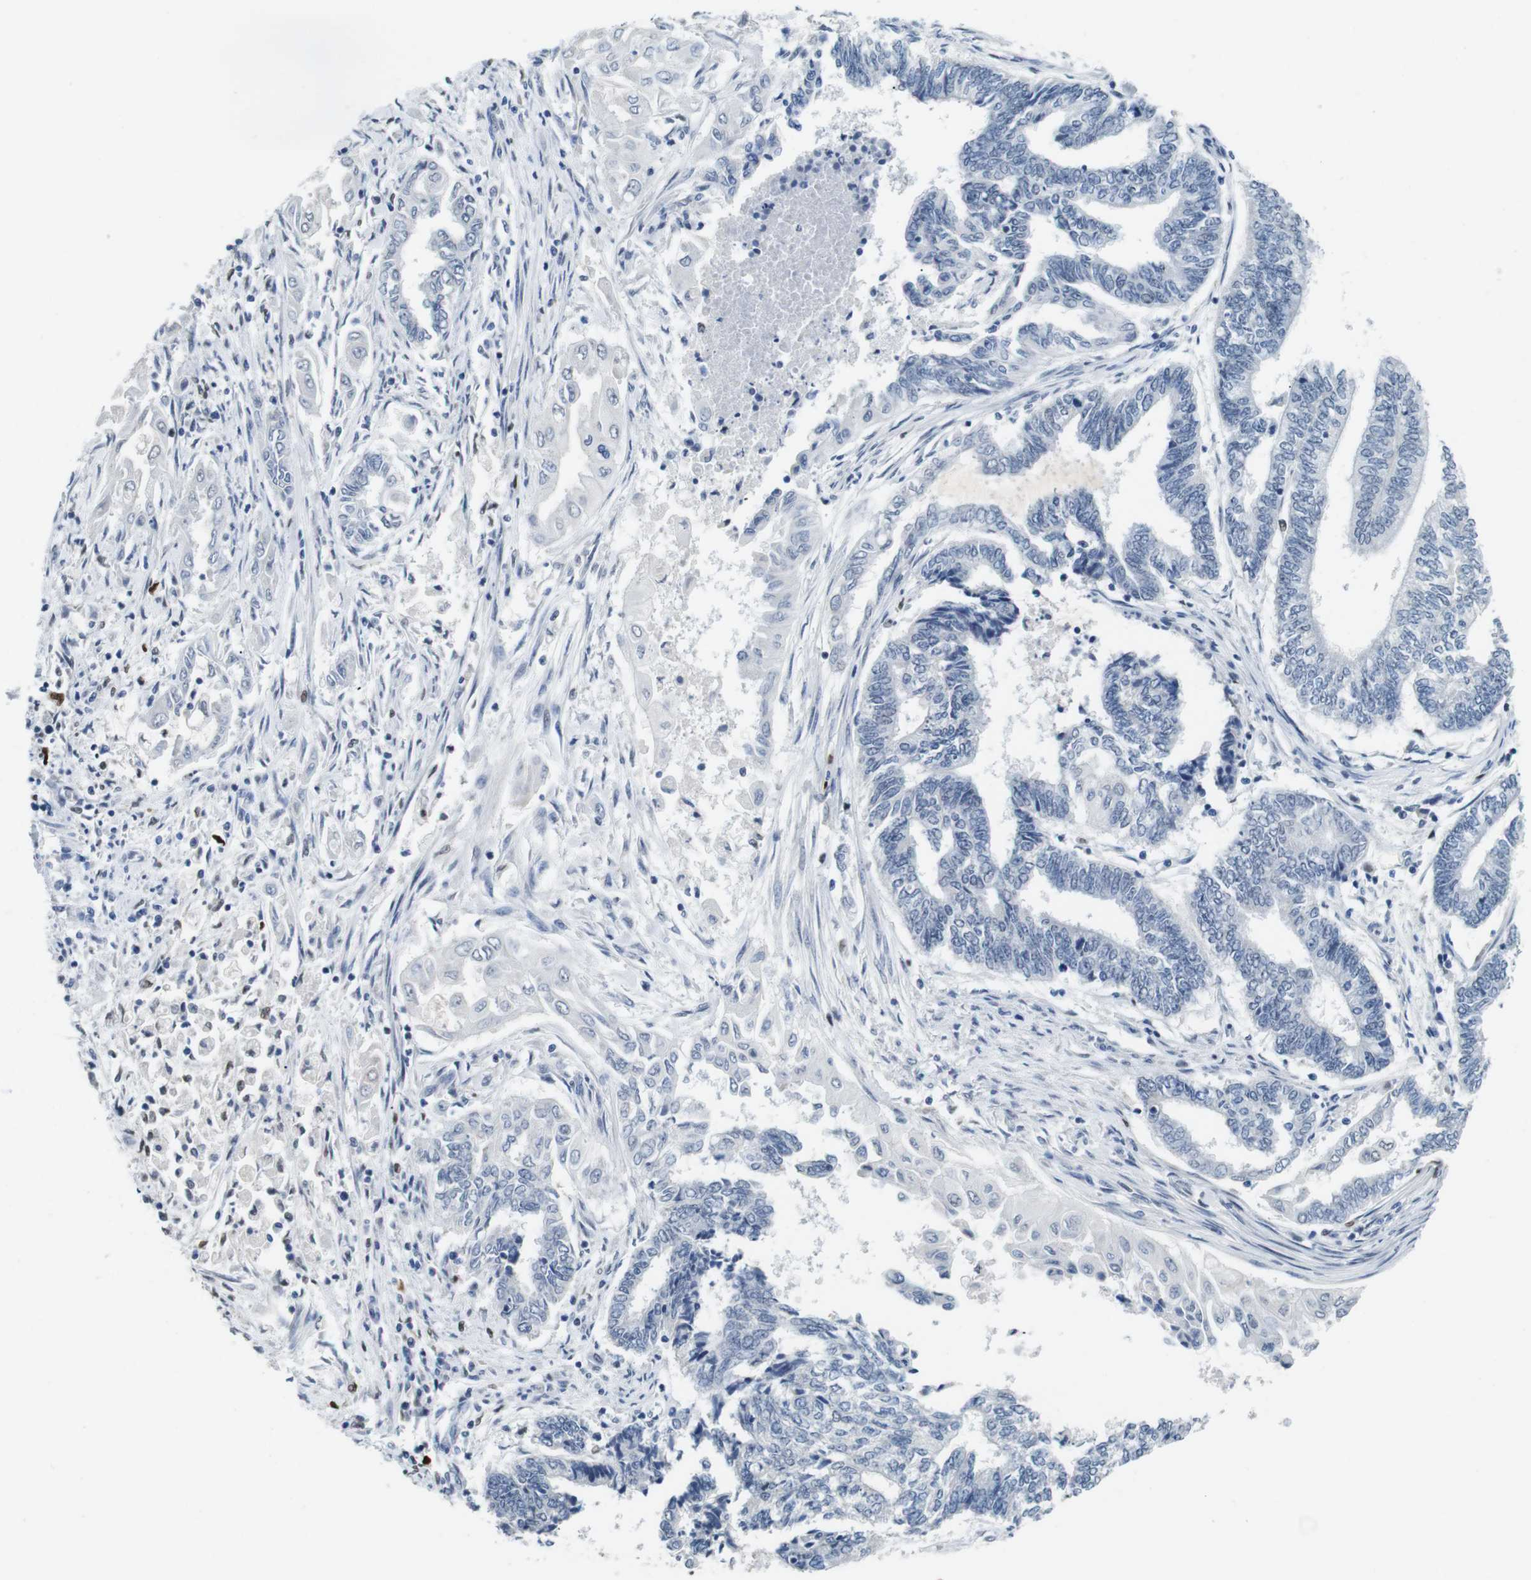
{"staining": {"intensity": "negative", "quantity": "none", "location": "none"}, "tissue": "endometrial cancer", "cell_type": "Tumor cells", "image_type": "cancer", "snomed": [{"axis": "morphology", "description": "Adenocarcinoma, NOS"}, {"axis": "topography", "description": "Uterus"}, {"axis": "topography", "description": "Endometrium"}], "caption": "Immunohistochemical staining of human endometrial cancer (adenocarcinoma) reveals no significant staining in tumor cells.", "gene": "IRF8", "patient": {"sex": "female", "age": 70}}